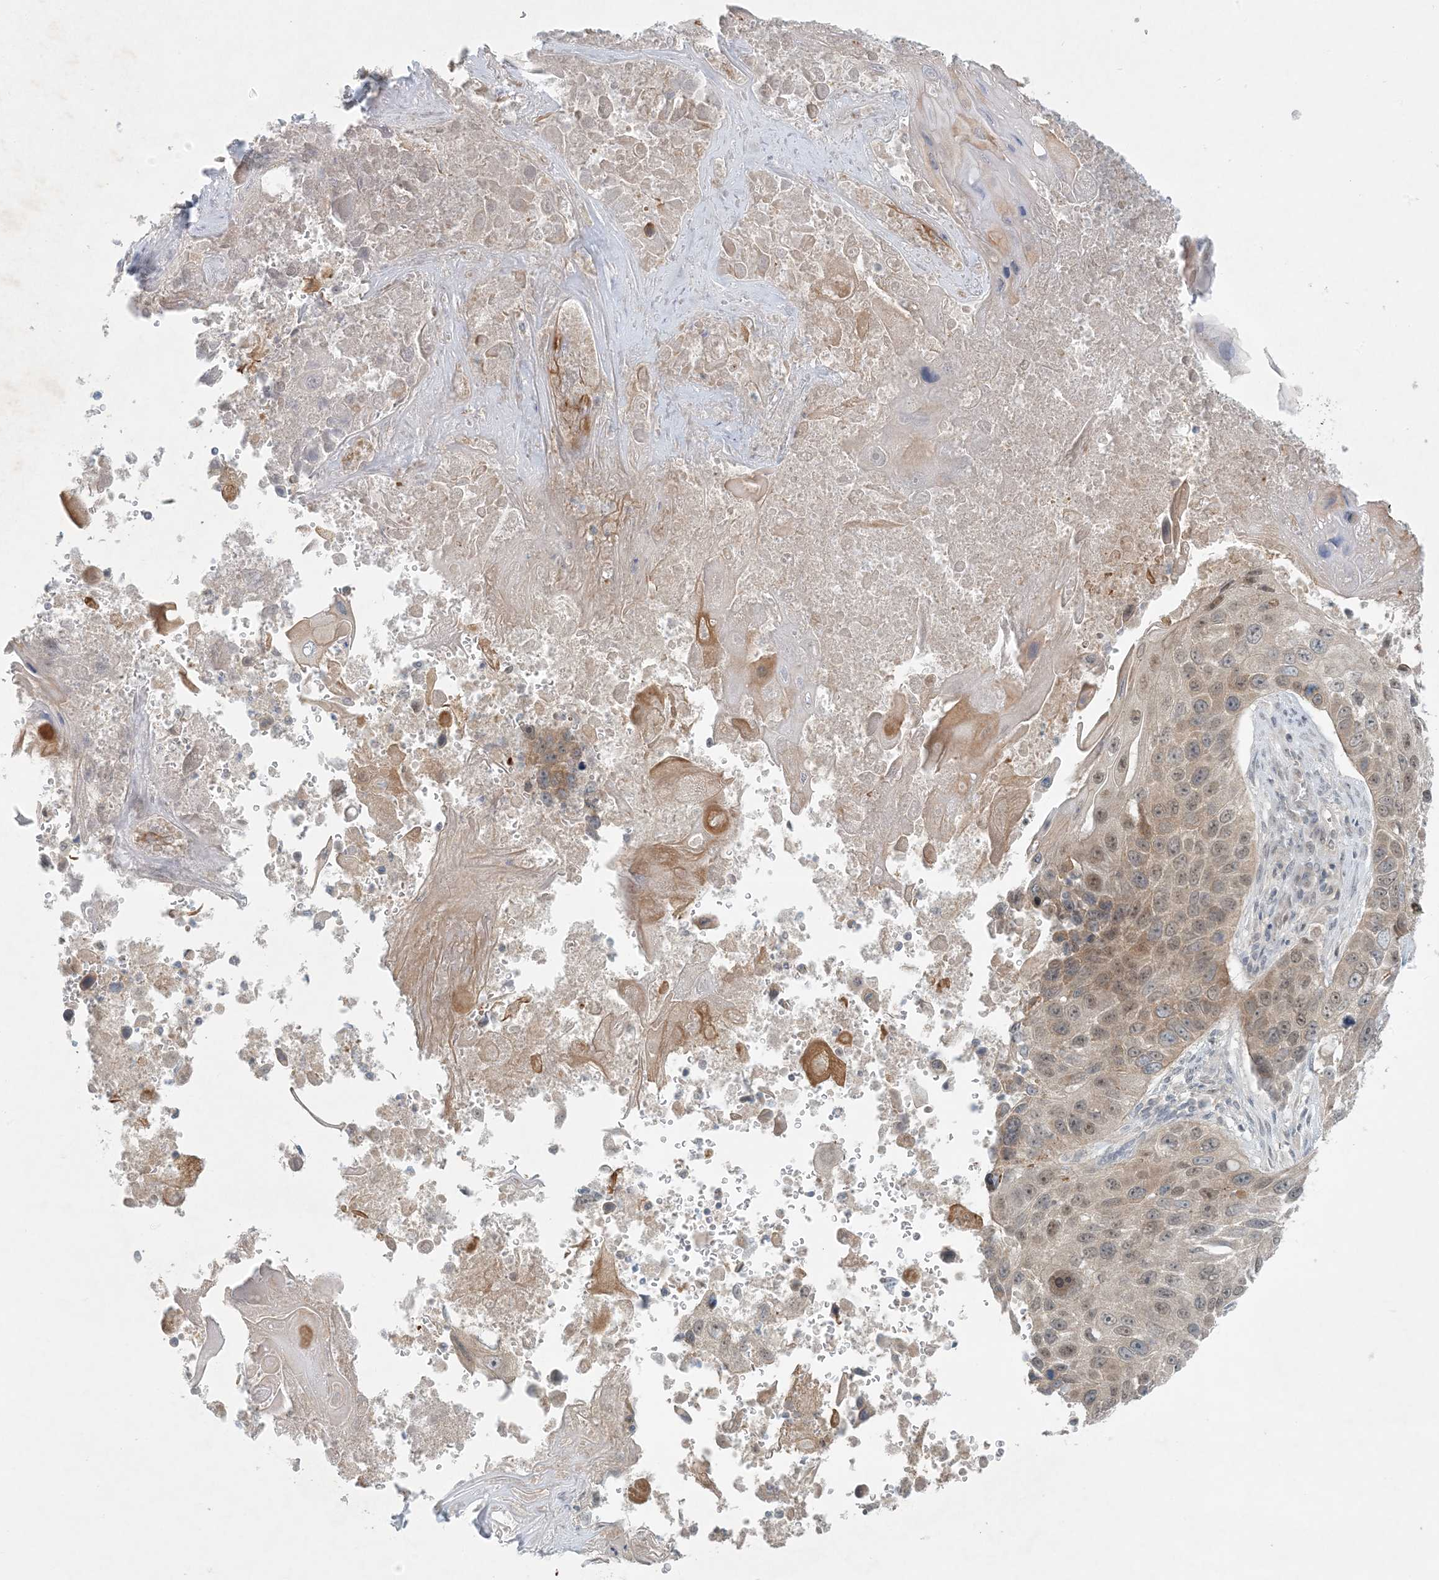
{"staining": {"intensity": "weak", "quantity": ">75%", "location": "cytoplasmic/membranous,nuclear"}, "tissue": "lung cancer", "cell_type": "Tumor cells", "image_type": "cancer", "snomed": [{"axis": "morphology", "description": "Squamous cell carcinoma, NOS"}, {"axis": "topography", "description": "Lung"}], "caption": "Brown immunohistochemical staining in human lung cancer displays weak cytoplasmic/membranous and nuclear staining in about >75% of tumor cells. Nuclei are stained in blue.", "gene": "OBI1", "patient": {"sex": "male", "age": 61}}